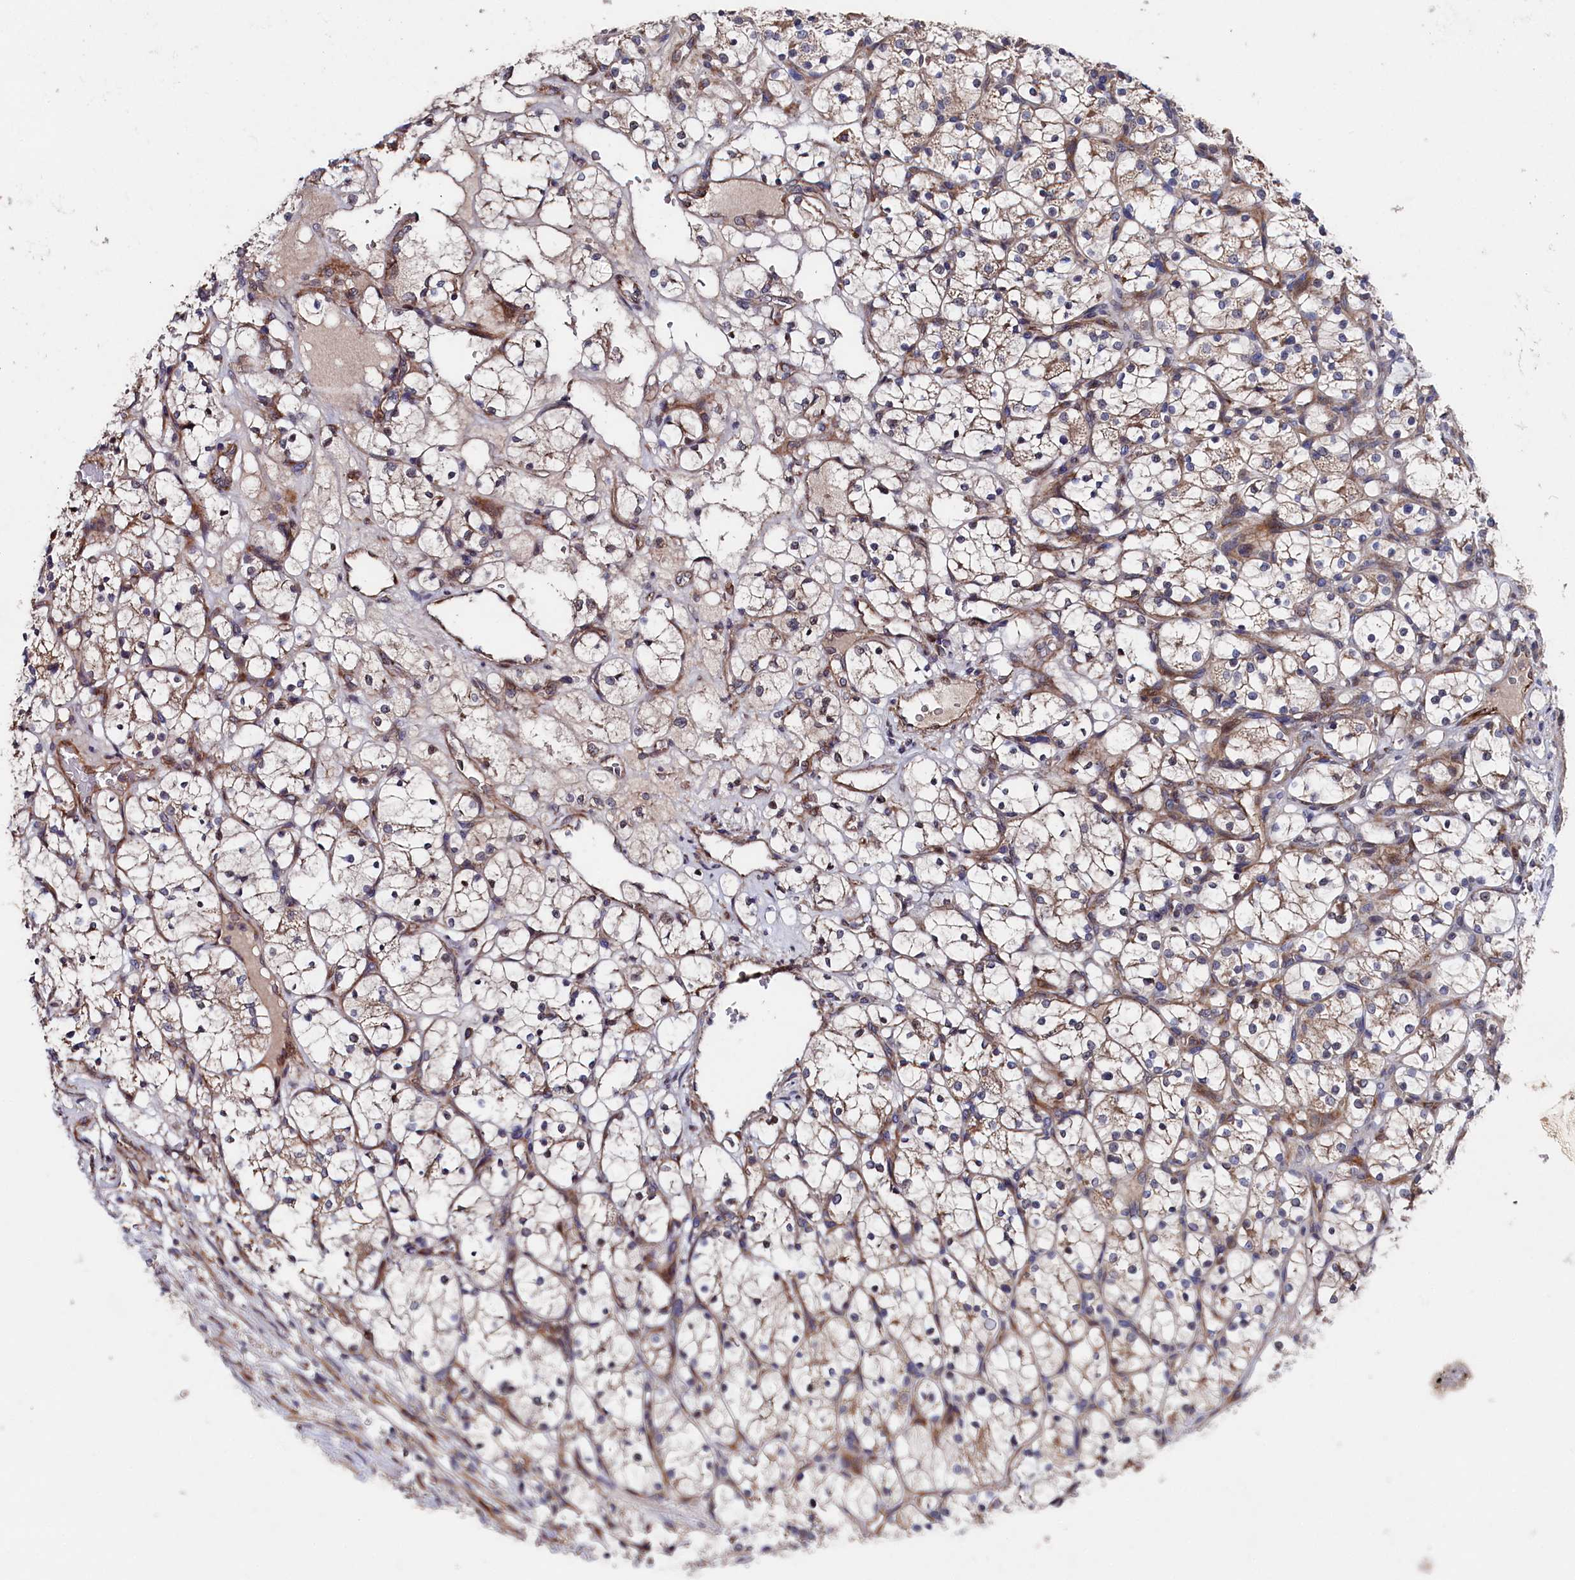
{"staining": {"intensity": "moderate", "quantity": "<25%", "location": "cytoplasmic/membranous"}, "tissue": "renal cancer", "cell_type": "Tumor cells", "image_type": "cancer", "snomed": [{"axis": "morphology", "description": "Adenocarcinoma, NOS"}, {"axis": "topography", "description": "Kidney"}], "caption": "Immunohistochemical staining of adenocarcinoma (renal) demonstrates moderate cytoplasmic/membranous protein staining in about <25% of tumor cells.", "gene": "SUPV3L1", "patient": {"sex": "female", "age": 69}}